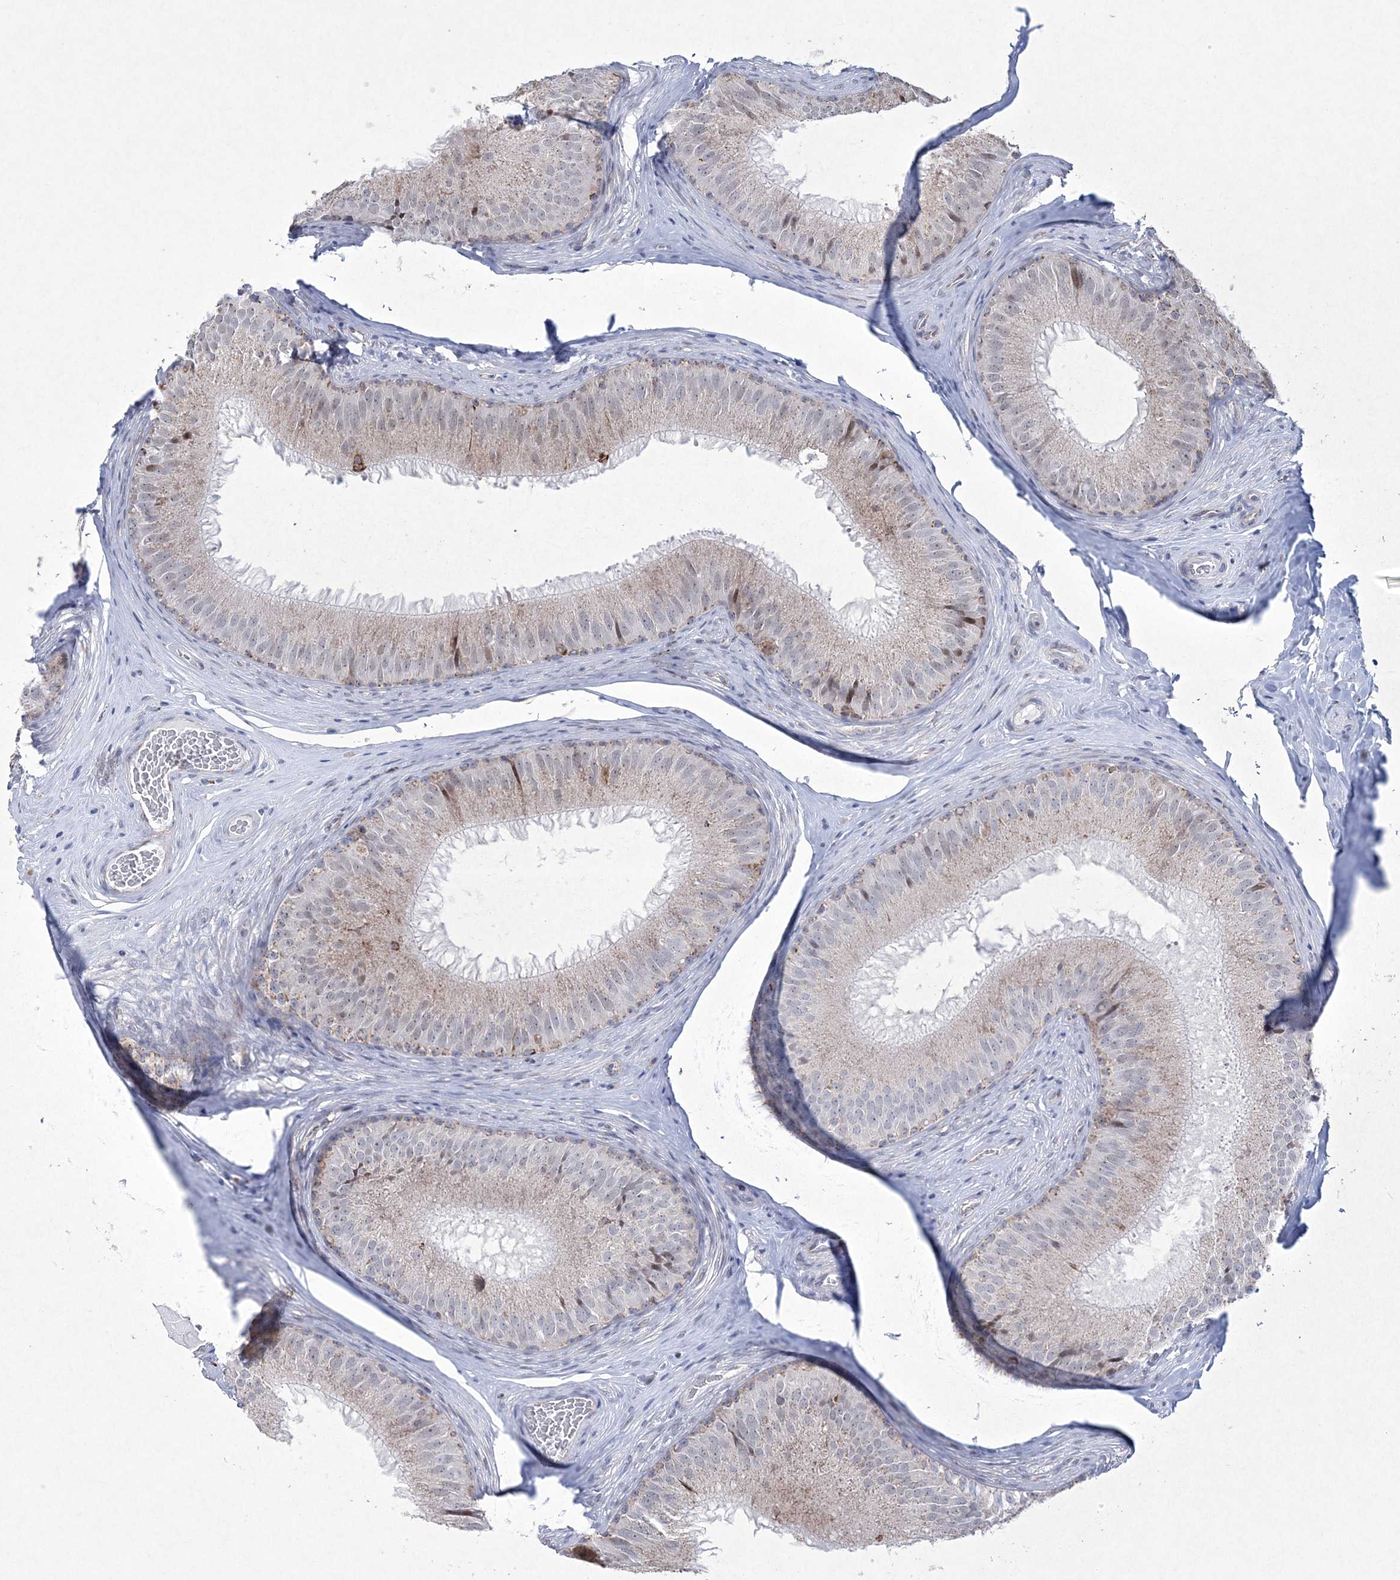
{"staining": {"intensity": "moderate", "quantity": "<25%", "location": "cytoplasmic/membranous"}, "tissue": "epididymis", "cell_type": "Glandular cells", "image_type": "normal", "snomed": [{"axis": "morphology", "description": "Normal tissue, NOS"}, {"axis": "topography", "description": "Epididymis"}], "caption": "The histopathology image displays staining of normal epididymis, revealing moderate cytoplasmic/membranous protein positivity (brown color) within glandular cells.", "gene": "CES4A", "patient": {"sex": "male", "age": 32}}